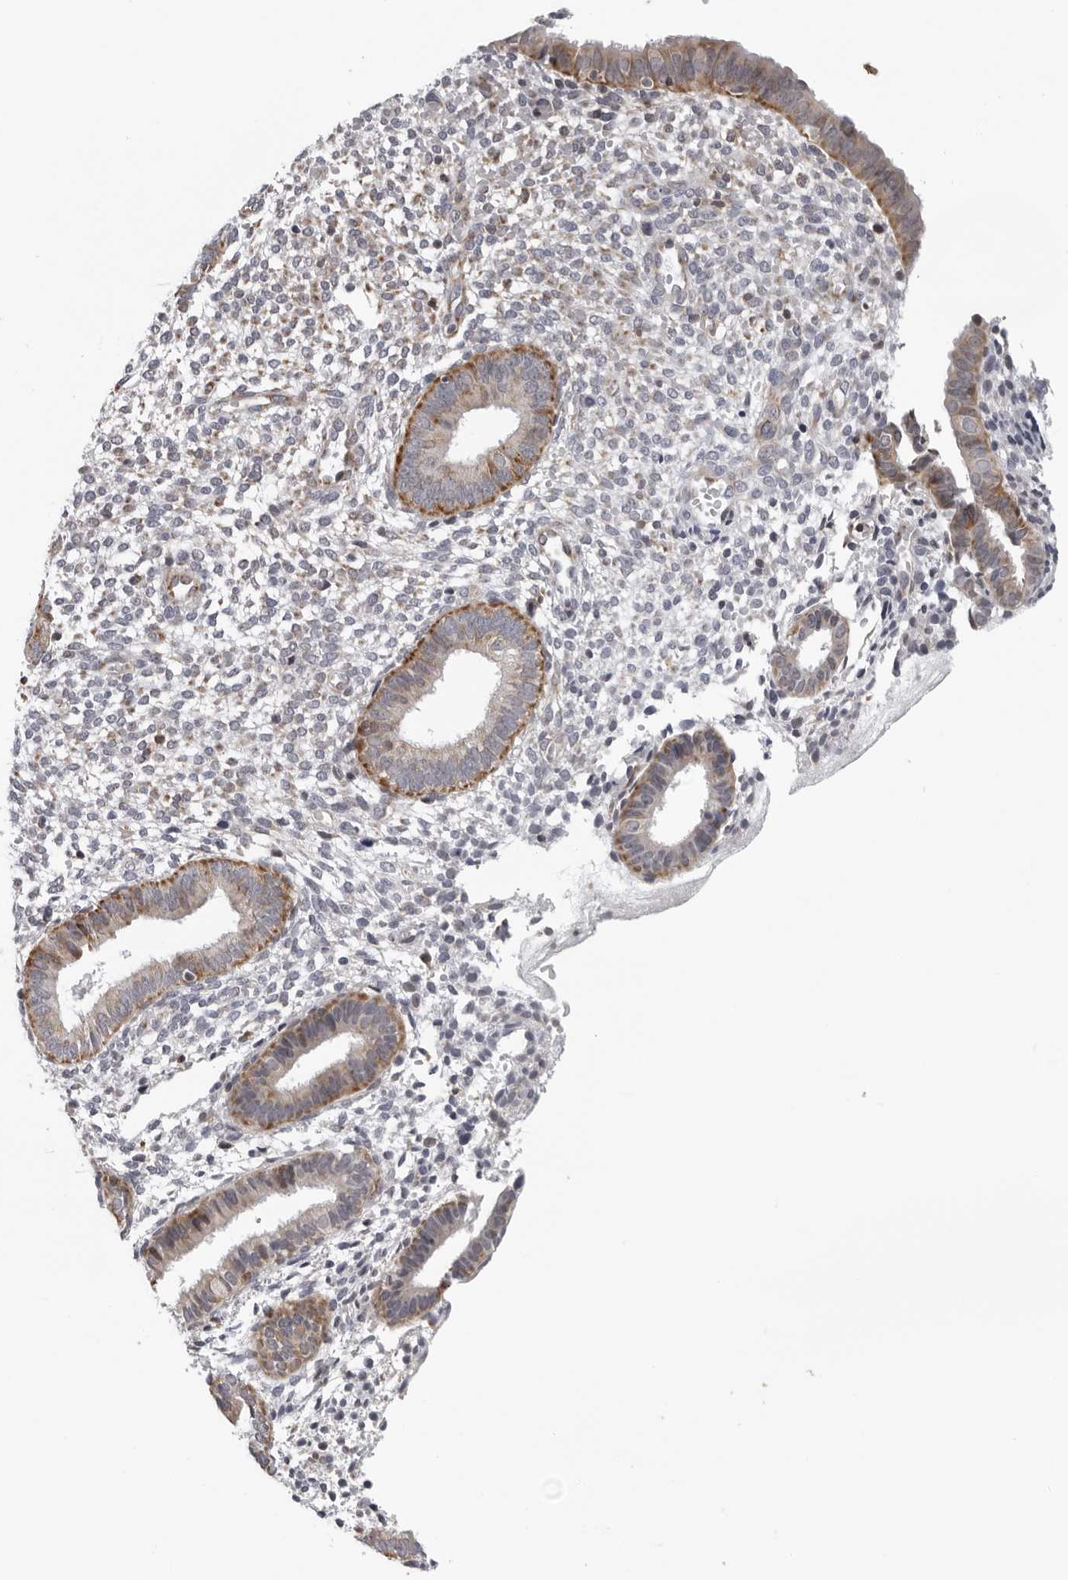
{"staining": {"intensity": "weak", "quantity": "<25%", "location": "cytoplasmic/membranous"}, "tissue": "endometrium", "cell_type": "Cells in endometrial stroma", "image_type": "normal", "snomed": [{"axis": "morphology", "description": "Normal tissue, NOS"}, {"axis": "topography", "description": "Endometrium"}], "caption": "This is a micrograph of immunohistochemistry (IHC) staining of normal endometrium, which shows no staining in cells in endometrial stroma.", "gene": "CPT2", "patient": {"sex": "female", "age": 46}}